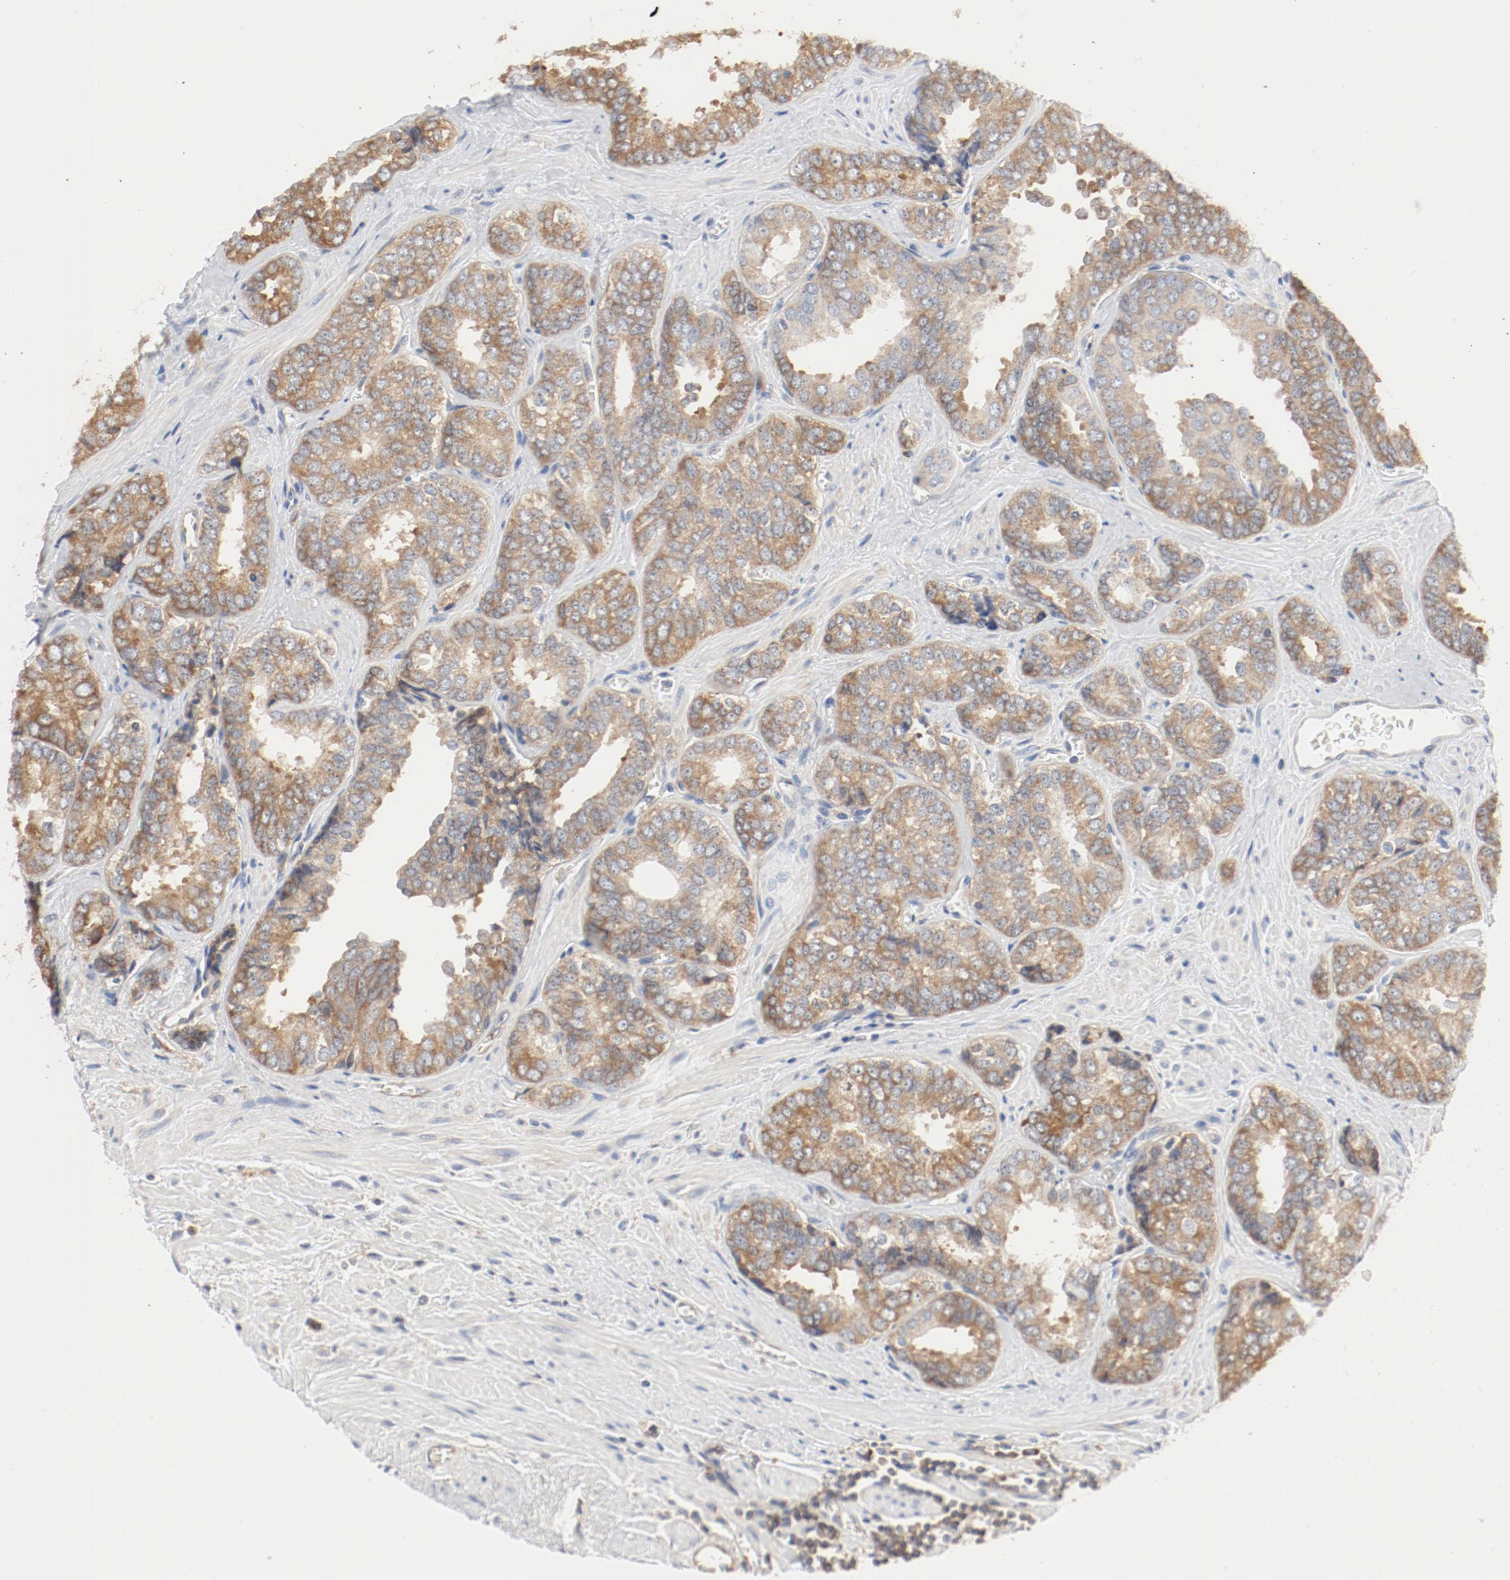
{"staining": {"intensity": "moderate", "quantity": ">75%", "location": "cytoplasmic/membranous"}, "tissue": "prostate cancer", "cell_type": "Tumor cells", "image_type": "cancer", "snomed": [{"axis": "morphology", "description": "Adenocarcinoma, High grade"}, {"axis": "topography", "description": "Prostate"}], "caption": "IHC of human prostate cancer (high-grade adenocarcinoma) displays medium levels of moderate cytoplasmic/membranous staining in approximately >75% of tumor cells. Using DAB (brown) and hematoxylin (blue) stains, captured at high magnification using brightfield microscopy.", "gene": "RPS6", "patient": {"sex": "male", "age": 67}}